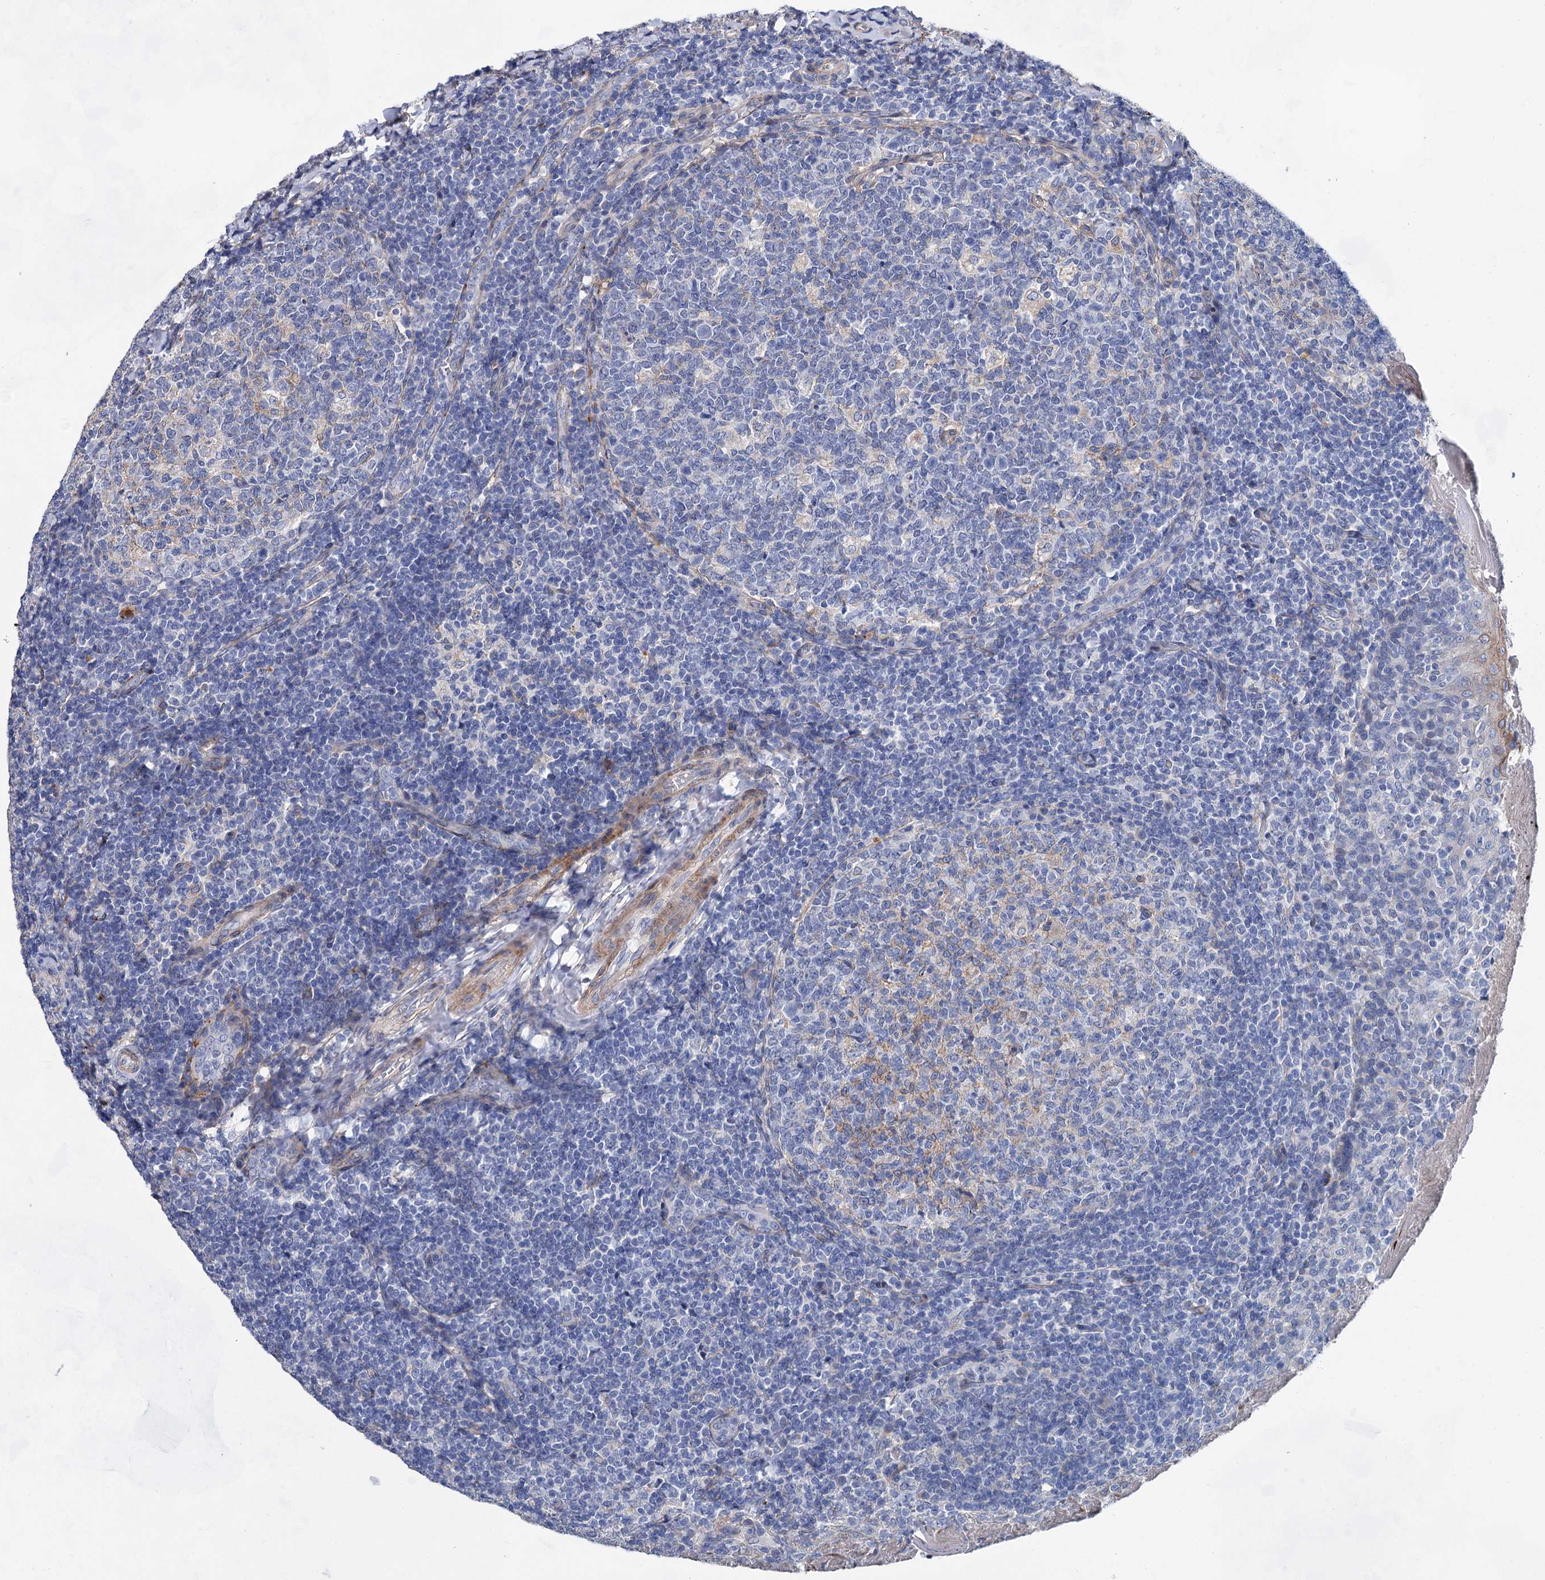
{"staining": {"intensity": "negative", "quantity": "none", "location": "none"}, "tissue": "tonsil", "cell_type": "Germinal center cells", "image_type": "normal", "snomed": [{"axis": "morphology", "description": "Normal tissue, NOS"}, {"axis": "topography", "description": "Tonsil"}], "caption": "Immunohistochemistry (IHC) micrograph of benign tonsil: human tonsil stained with DAB reveals no significant protein expression in germinal center cells. Brightfield microscopy of IHC stained with DAB (brown) and hematoxylin (blue), captured at high magnification.", "gene": "GPR155", "patient": {"sex": "female", "age": 19}}